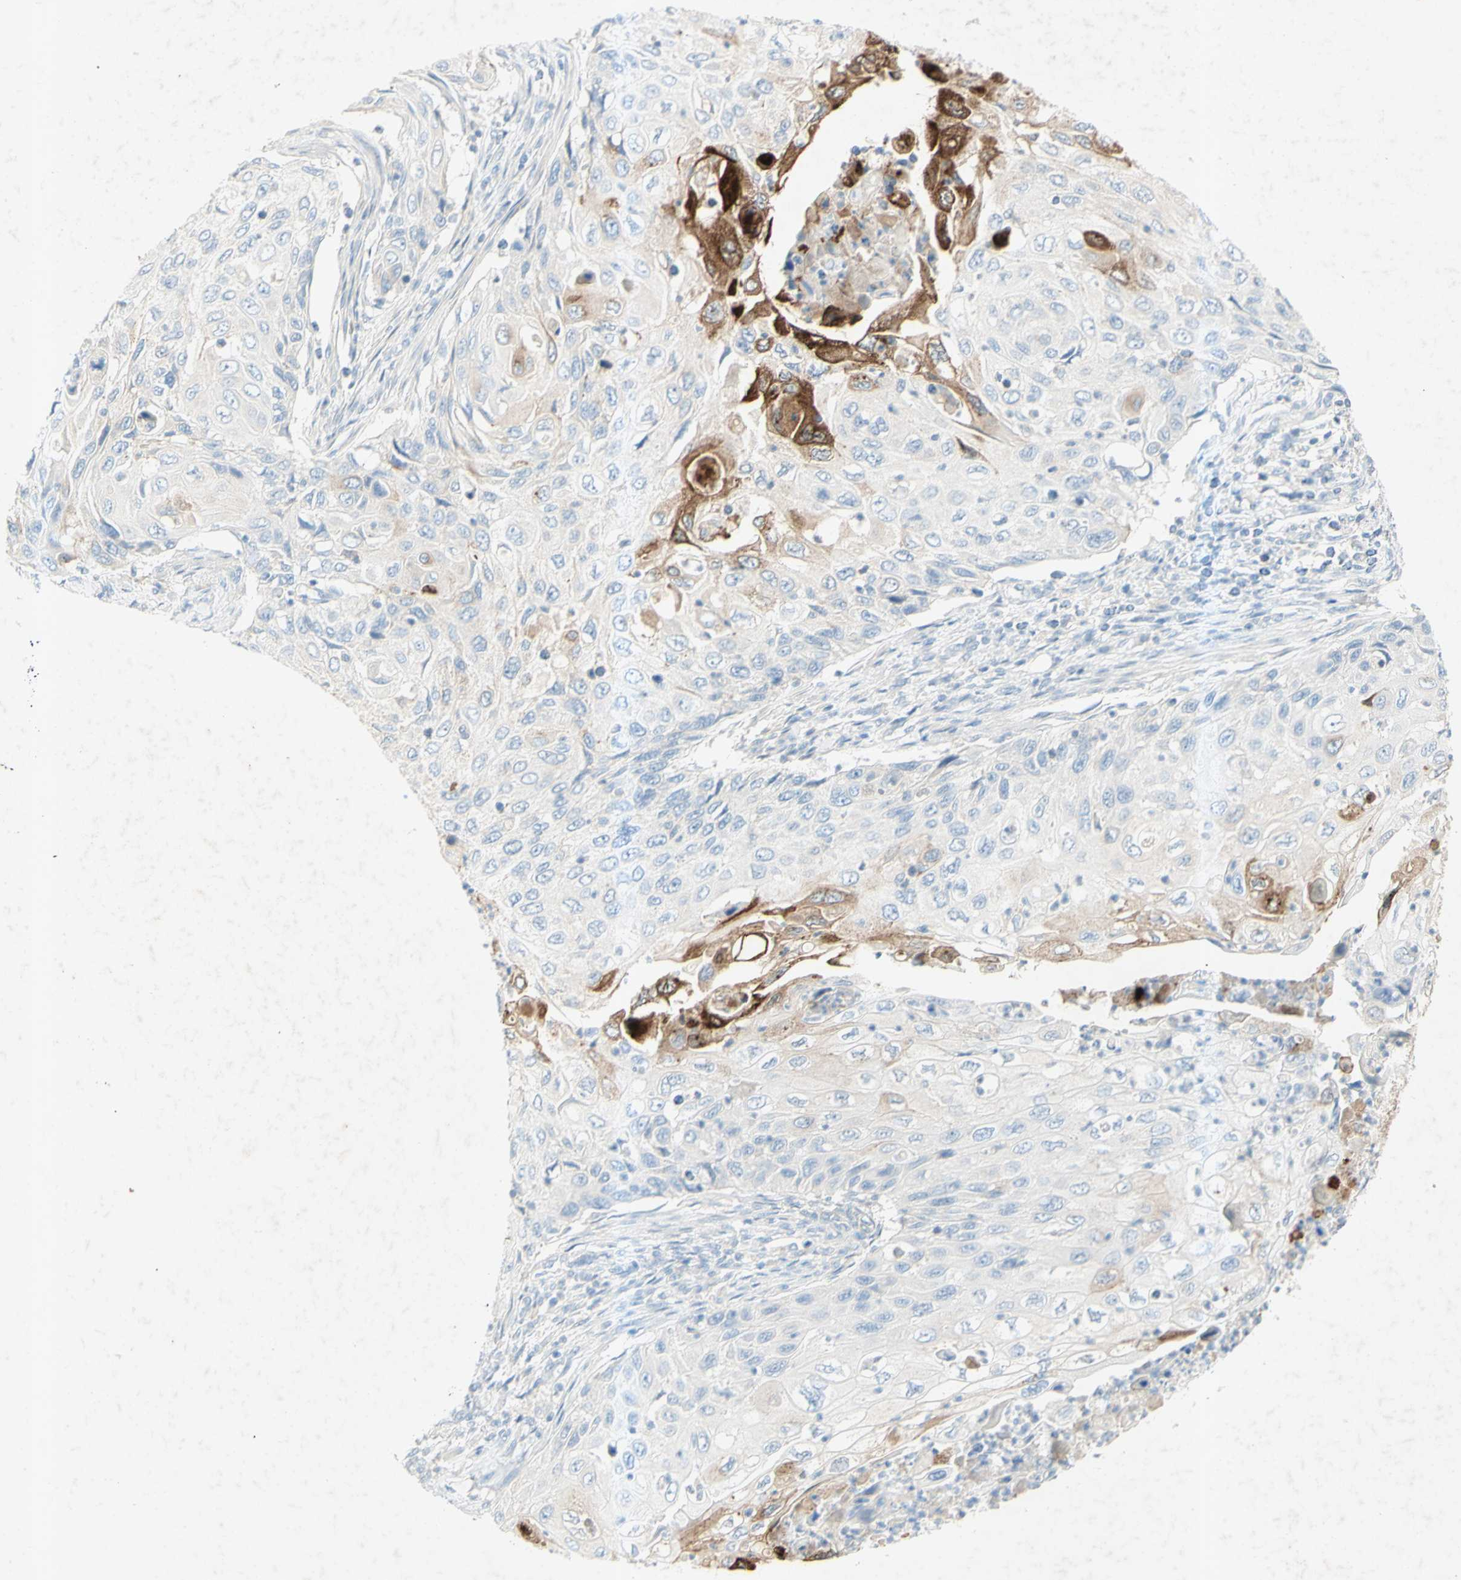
{"staining": {"intensity": "moderate", "quantity": "<25%", "location": "cytoplasmic/membranous"}, "tissue": "cervical cancer", "cell_type": "Tumor cells", "image_type": "cancer", "snomed": [{"axis": "morphology", "description": "Squamous cell carcinoma, NOS"}, {"axis": "topography", "description": "Cervix"}], "caption": "This image shows squamous cell carcinoma (cervical) stained with IHC to label a protein in brown. The cytoplasmic/membranous of tumor cells show moderate positivity for the protein. Nuclei are counter-stained blue.", "gene": "GDF15", "patient": {"sex": "female", "age": 70}}